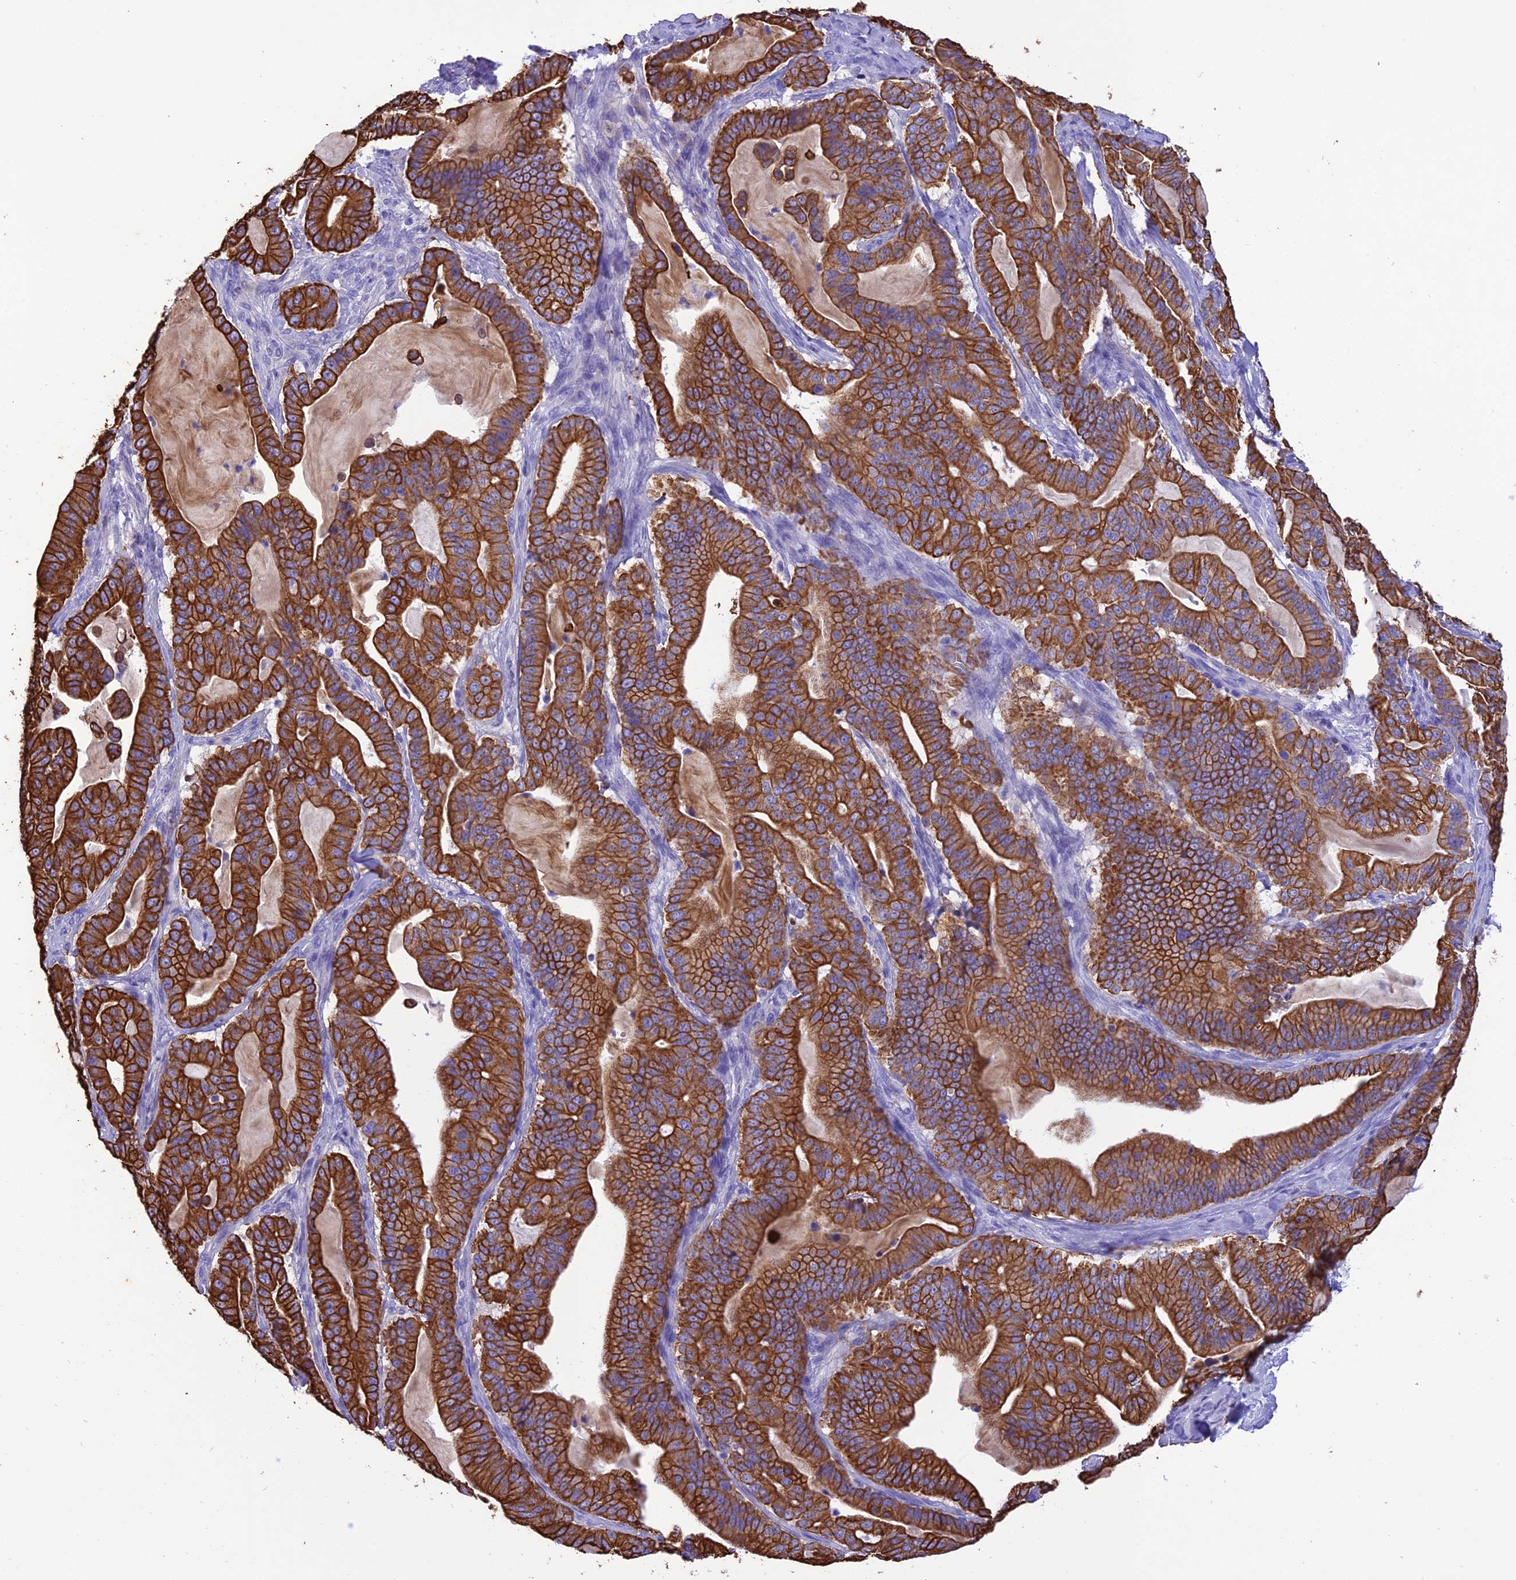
{"staining": {"intensity": "strong", "quantity": ">75%", "location": "cytoplasmic/membranous"}, "tissue": "pancreatic cancer", "cell_type": "Tumor cells", "image_type": "cancer", "snomed": [{"axis": "morphology", "description": "Adenocarcinoma, NOS"}, {"axis": "topography", "description": "Pancreas"}], "caption": "Human pancreatic cancer stained for a protein (brown) reveals strong cytoplasmic/membranous positive staining in approximately >75% of tumor cells.", "gene": "VPS52", "patient": {"sex": "male", "age": 63}}